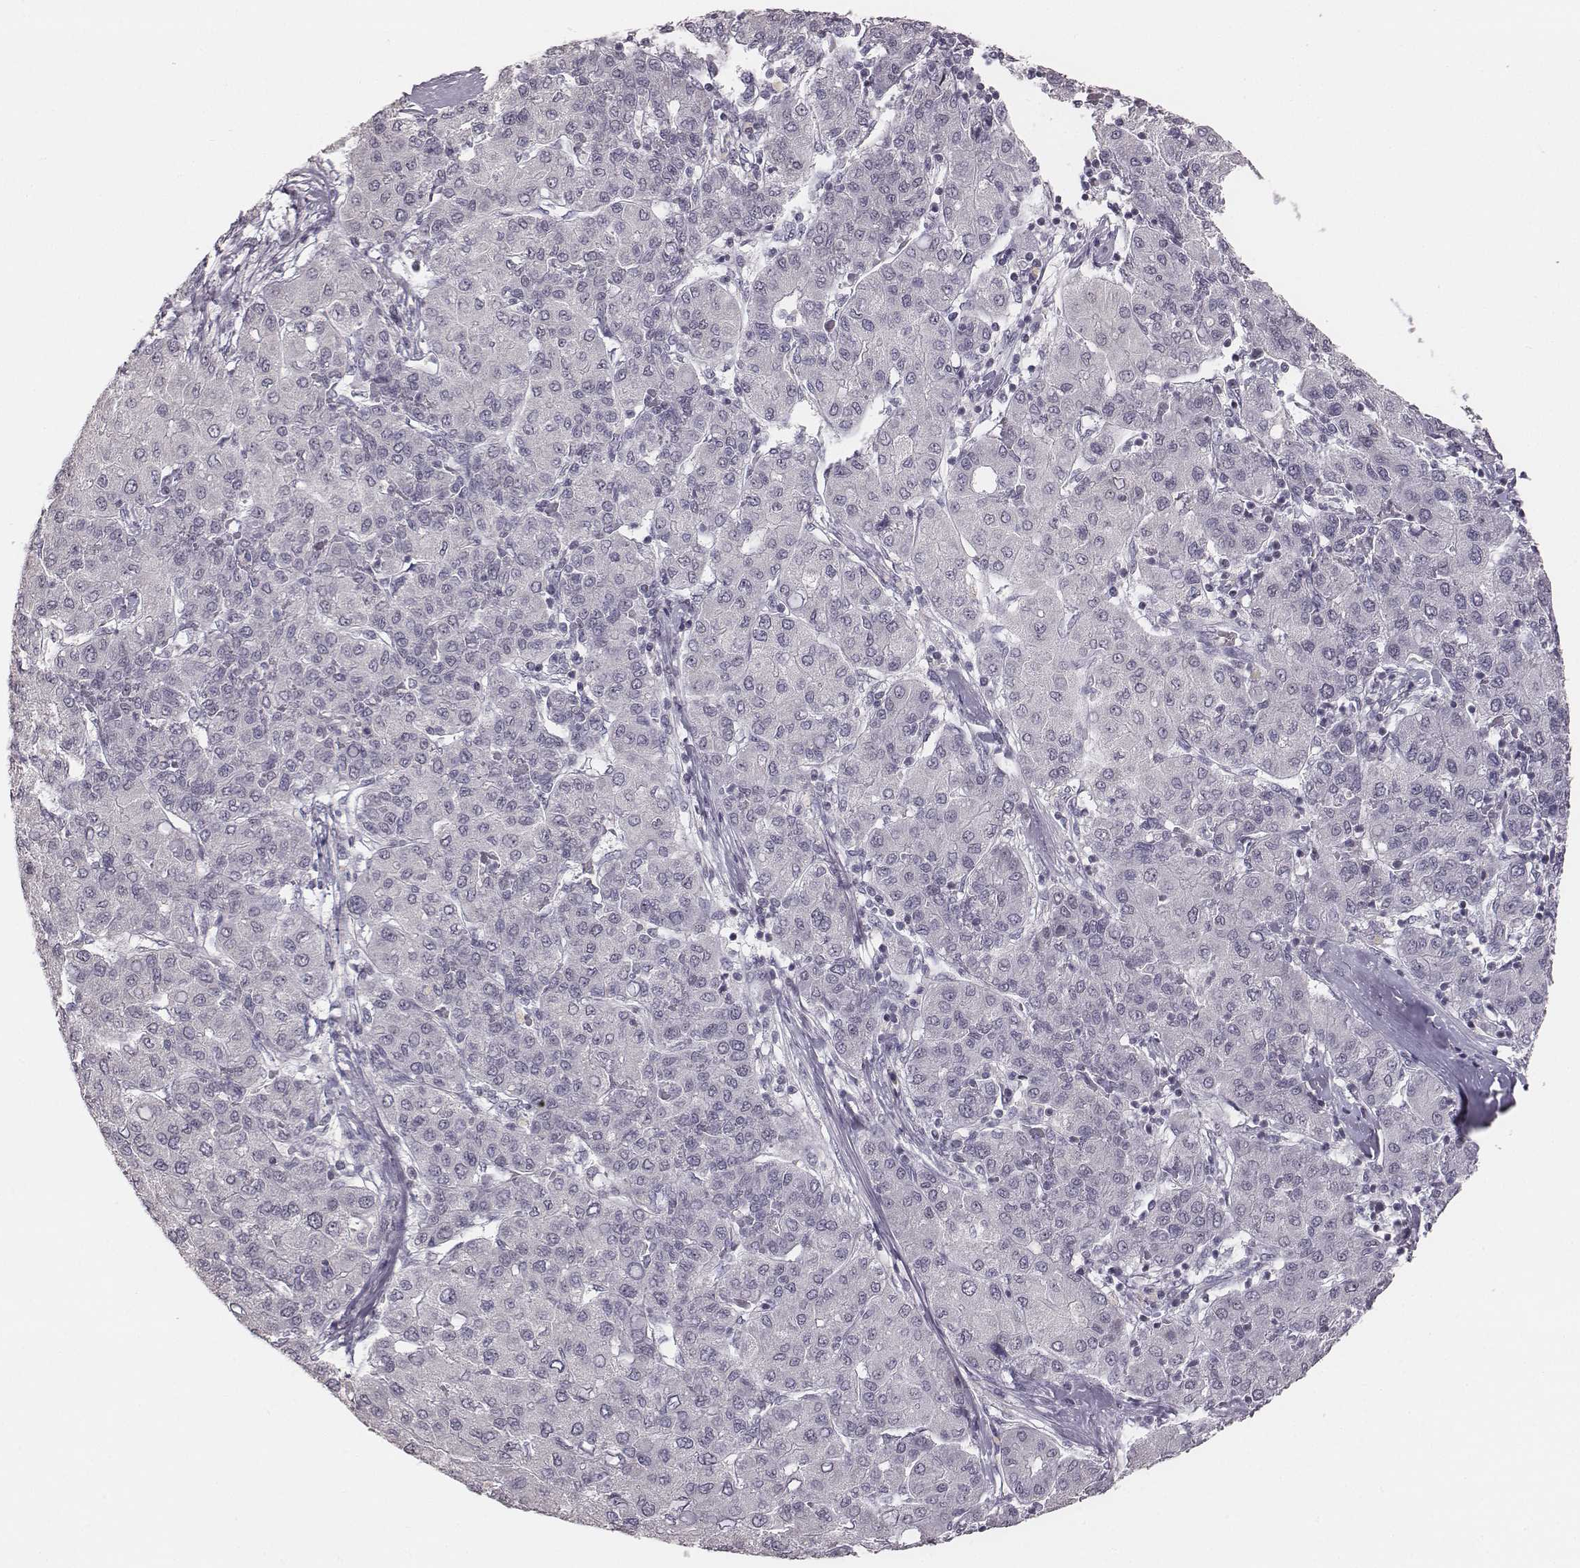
{"staining": {"intensity": "negative", "quantity": "none", "location": "none"}, "tissue": "liver cancer", "cell_type": "Tumor cells", "image_type": "cancer", "snomed": [{"axis": "morphology", "description": "Carcinoma, Hepatocellular, NOS"}, {"axis": "topography", "description": "Liver"}], "caption": "Immunohistochemistry image of liver hepatocellular carcinoma stained for a protein (brown), which demonstrates no staining in tumor cells.", "gene": "NIFK", "patient": {"sex": "male", "age": 65}}